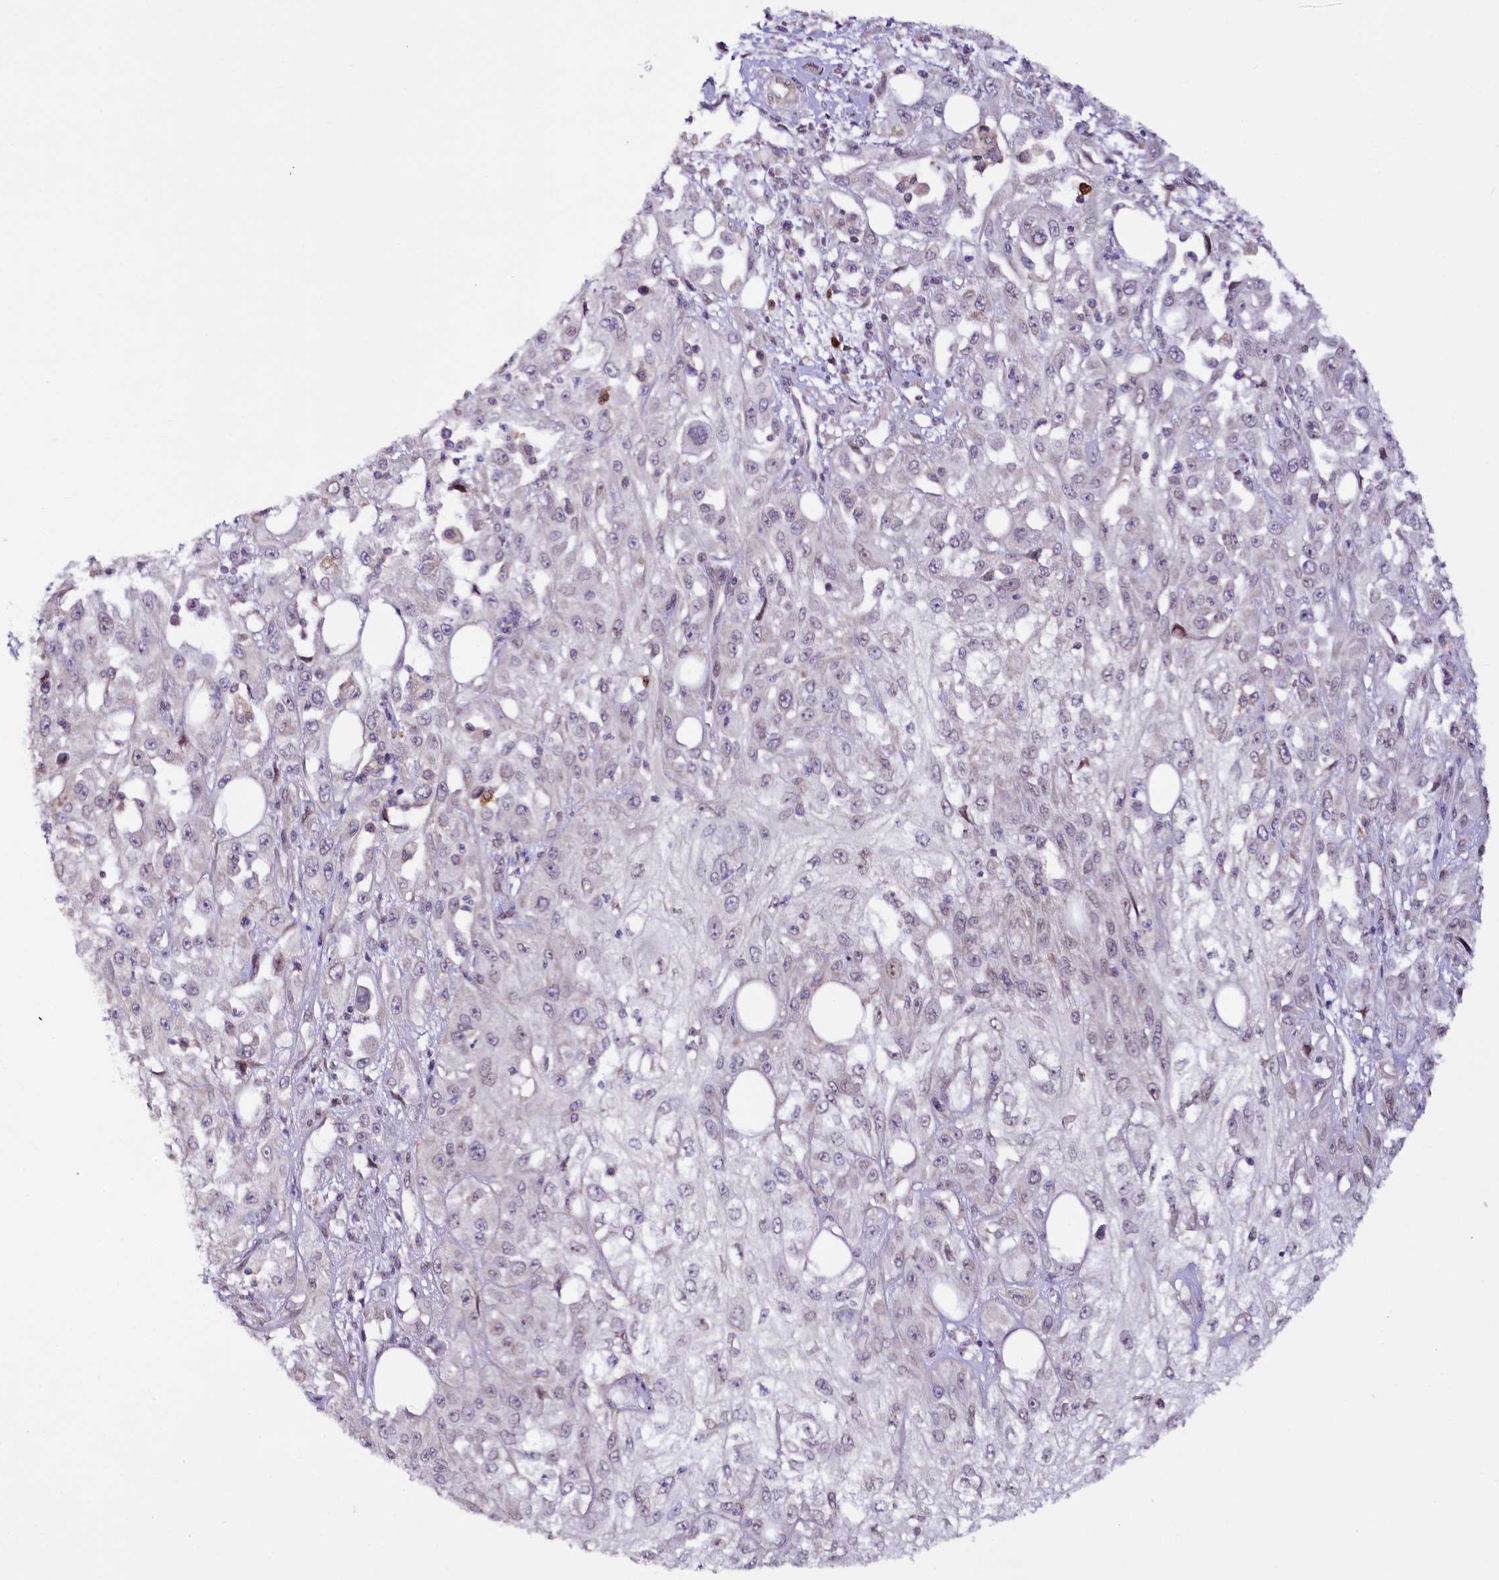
{"staining": {"intensity": "negative", "quantity": "none", "location": "none"}, "tissue": "skin cancer", "cell_type": "Tumor cells", "image_type": "cancer", "snomed": [{"axis": "morphology", "description": "Squamous cell carcinoma, NOS"}, {"axis": "morphology", "description": "Squamous cell carcinoma, metastatic, NOS"}, {"axis": "topography", "description": "Skin"}, {"axis": "topography", "description": "Lymph node"}], "caption": "Immunohistochemistry photomicrograph of neoplastic tissue: human squamous cell carcinoma (skin) stained with DAB displays no significant protein positivity in tumor cells.", "gene": "ZNF226", "patient": {"sex": "male", "age": 75}}